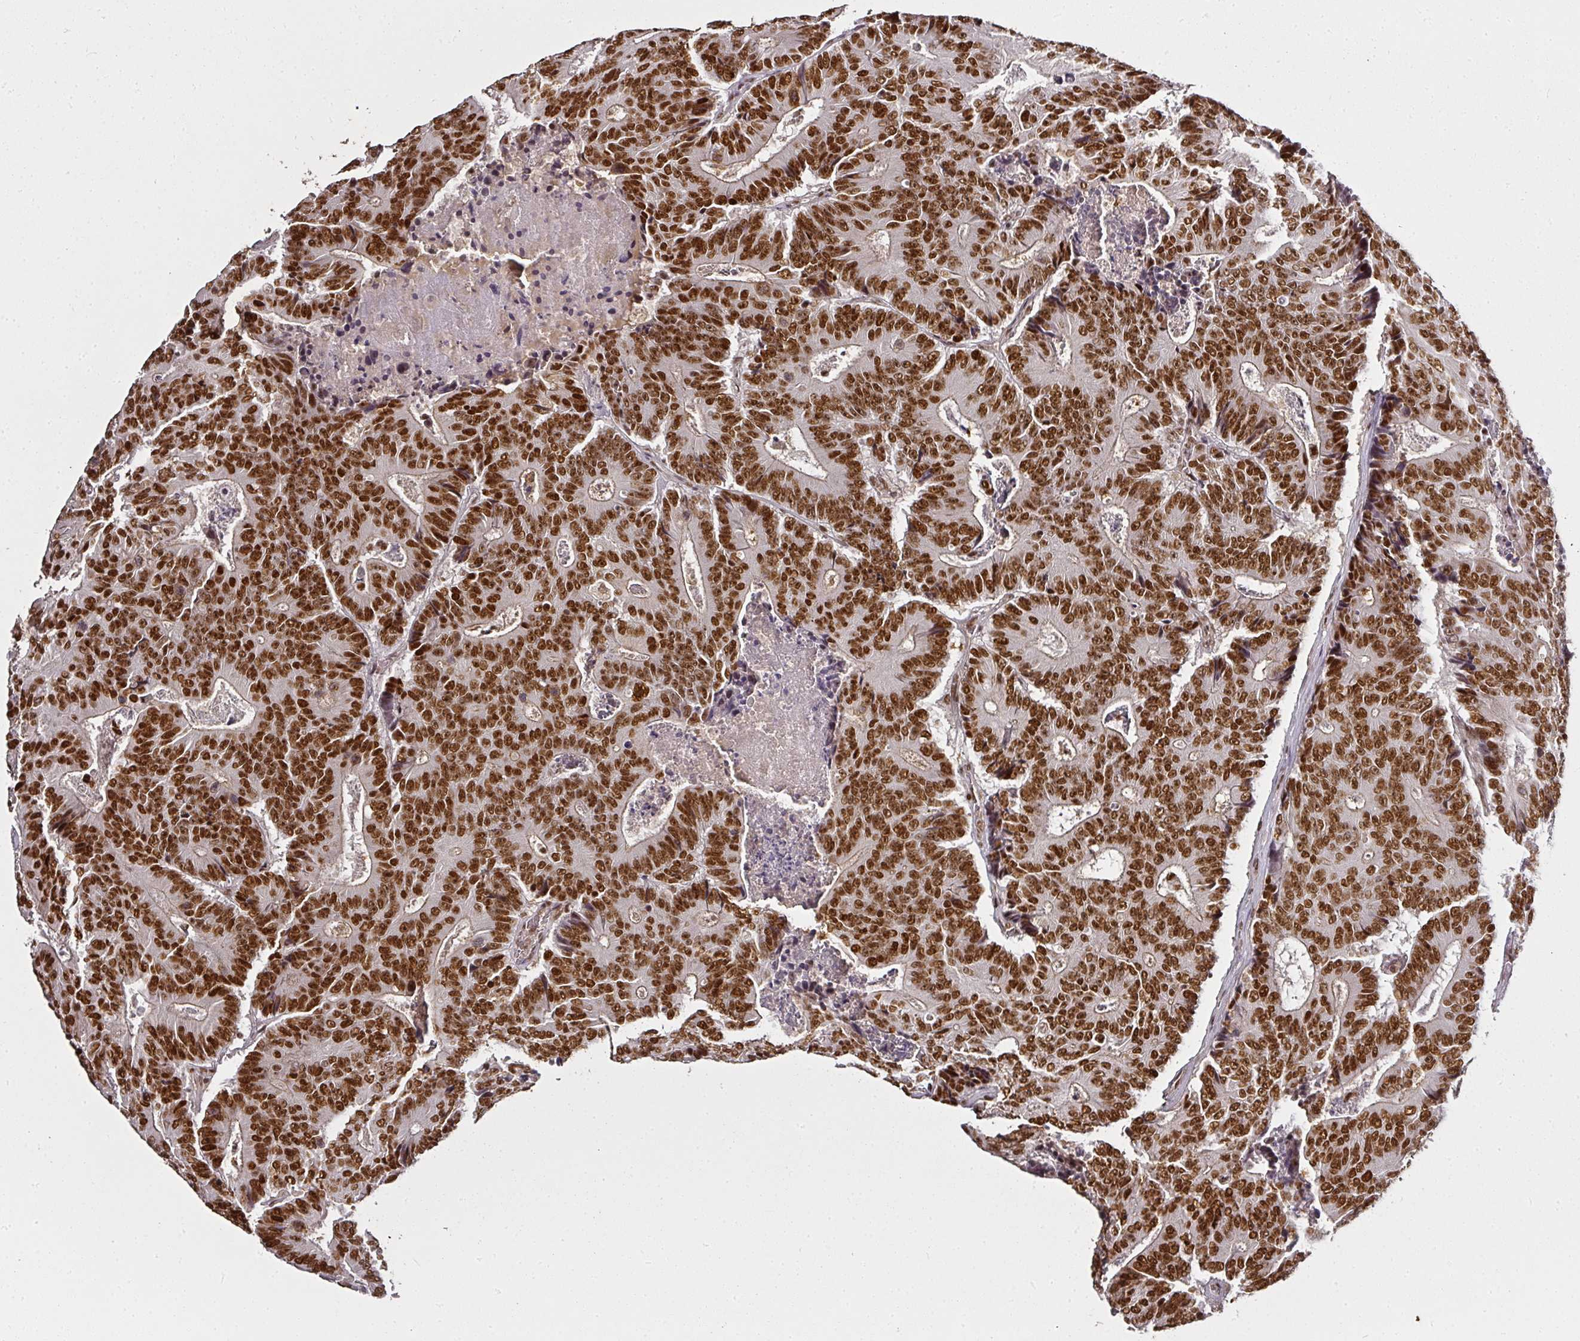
{"staining": {"intensity": "strong", "quantity": ">75%", "location": "nuclear"}, "tissue": "colorectal cancer", "cell_type": "Tumor cells", "image_type": "cancer", "snomed": [{"axis": "morphology", "description": "Adenocarcinoma, NOS"}, {"axis": "topography", "description": "Colon"}], "caption": "Immunohistochemistry (DAB (3,3'-diaminobenzidine)) staining of human adenocarcinoma (colorectal) demonstrates strong nuclear protein expression in approximately >75% of tumor cells.", "gene": "GPRIN2", "patient": {"sex": "male", "age": 83}}